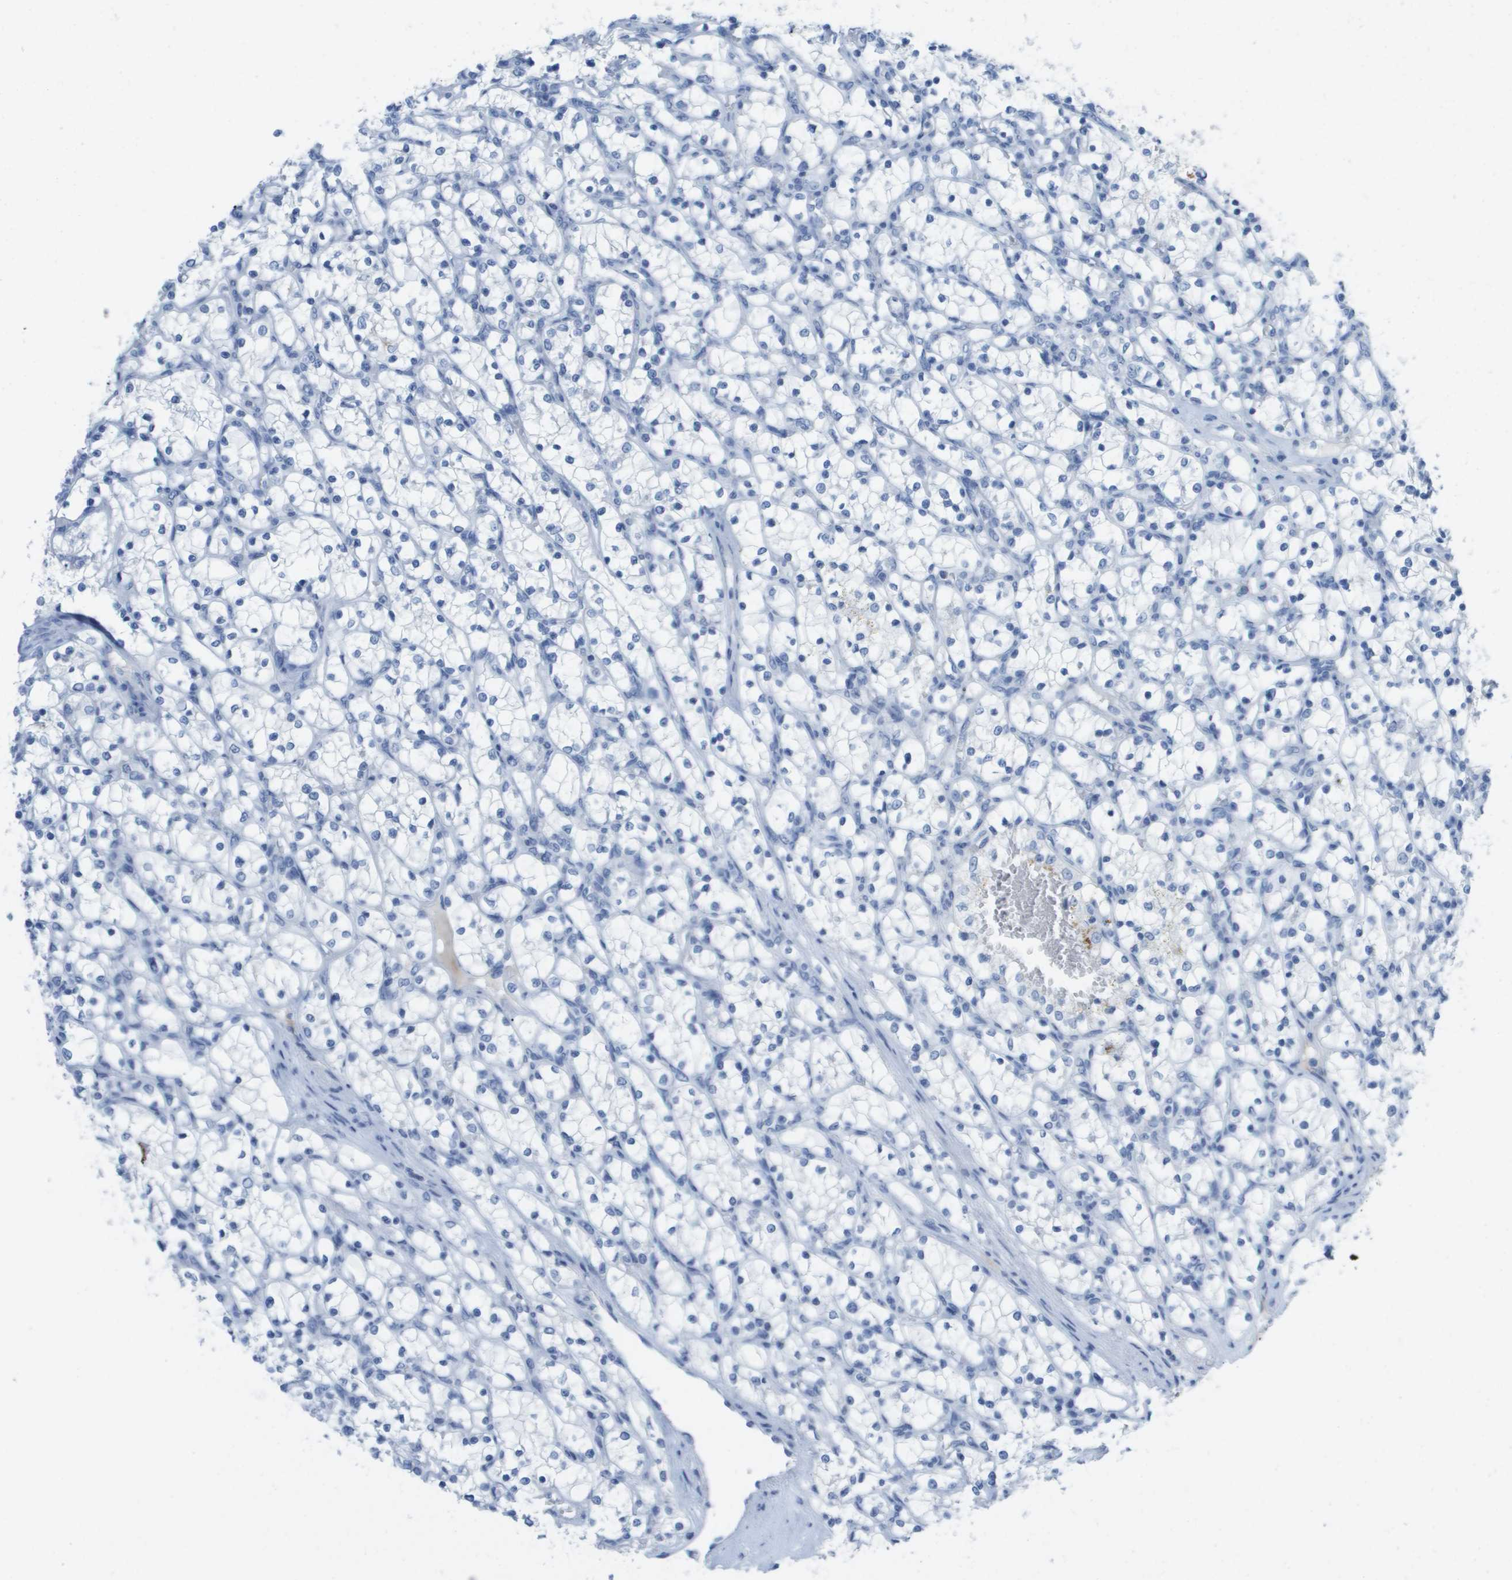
{"staining": {"intensity": "negative", "quantity": "none", "location": "none"}, "tissue": "renal cancer", "cell_type": "Tumor cells", "image_type": "cancer", "snomed": [{"axis": "morphology", "description": "Adenocarcinoma, NOS"}, {"axis": "topography", "description": "Kidney"}], "caption": "Tumor cells are negative for brown protein staining in renal adenocarcinoma.", "gene": "GPR18", "patient": {"sex": "female", "age": 69}}